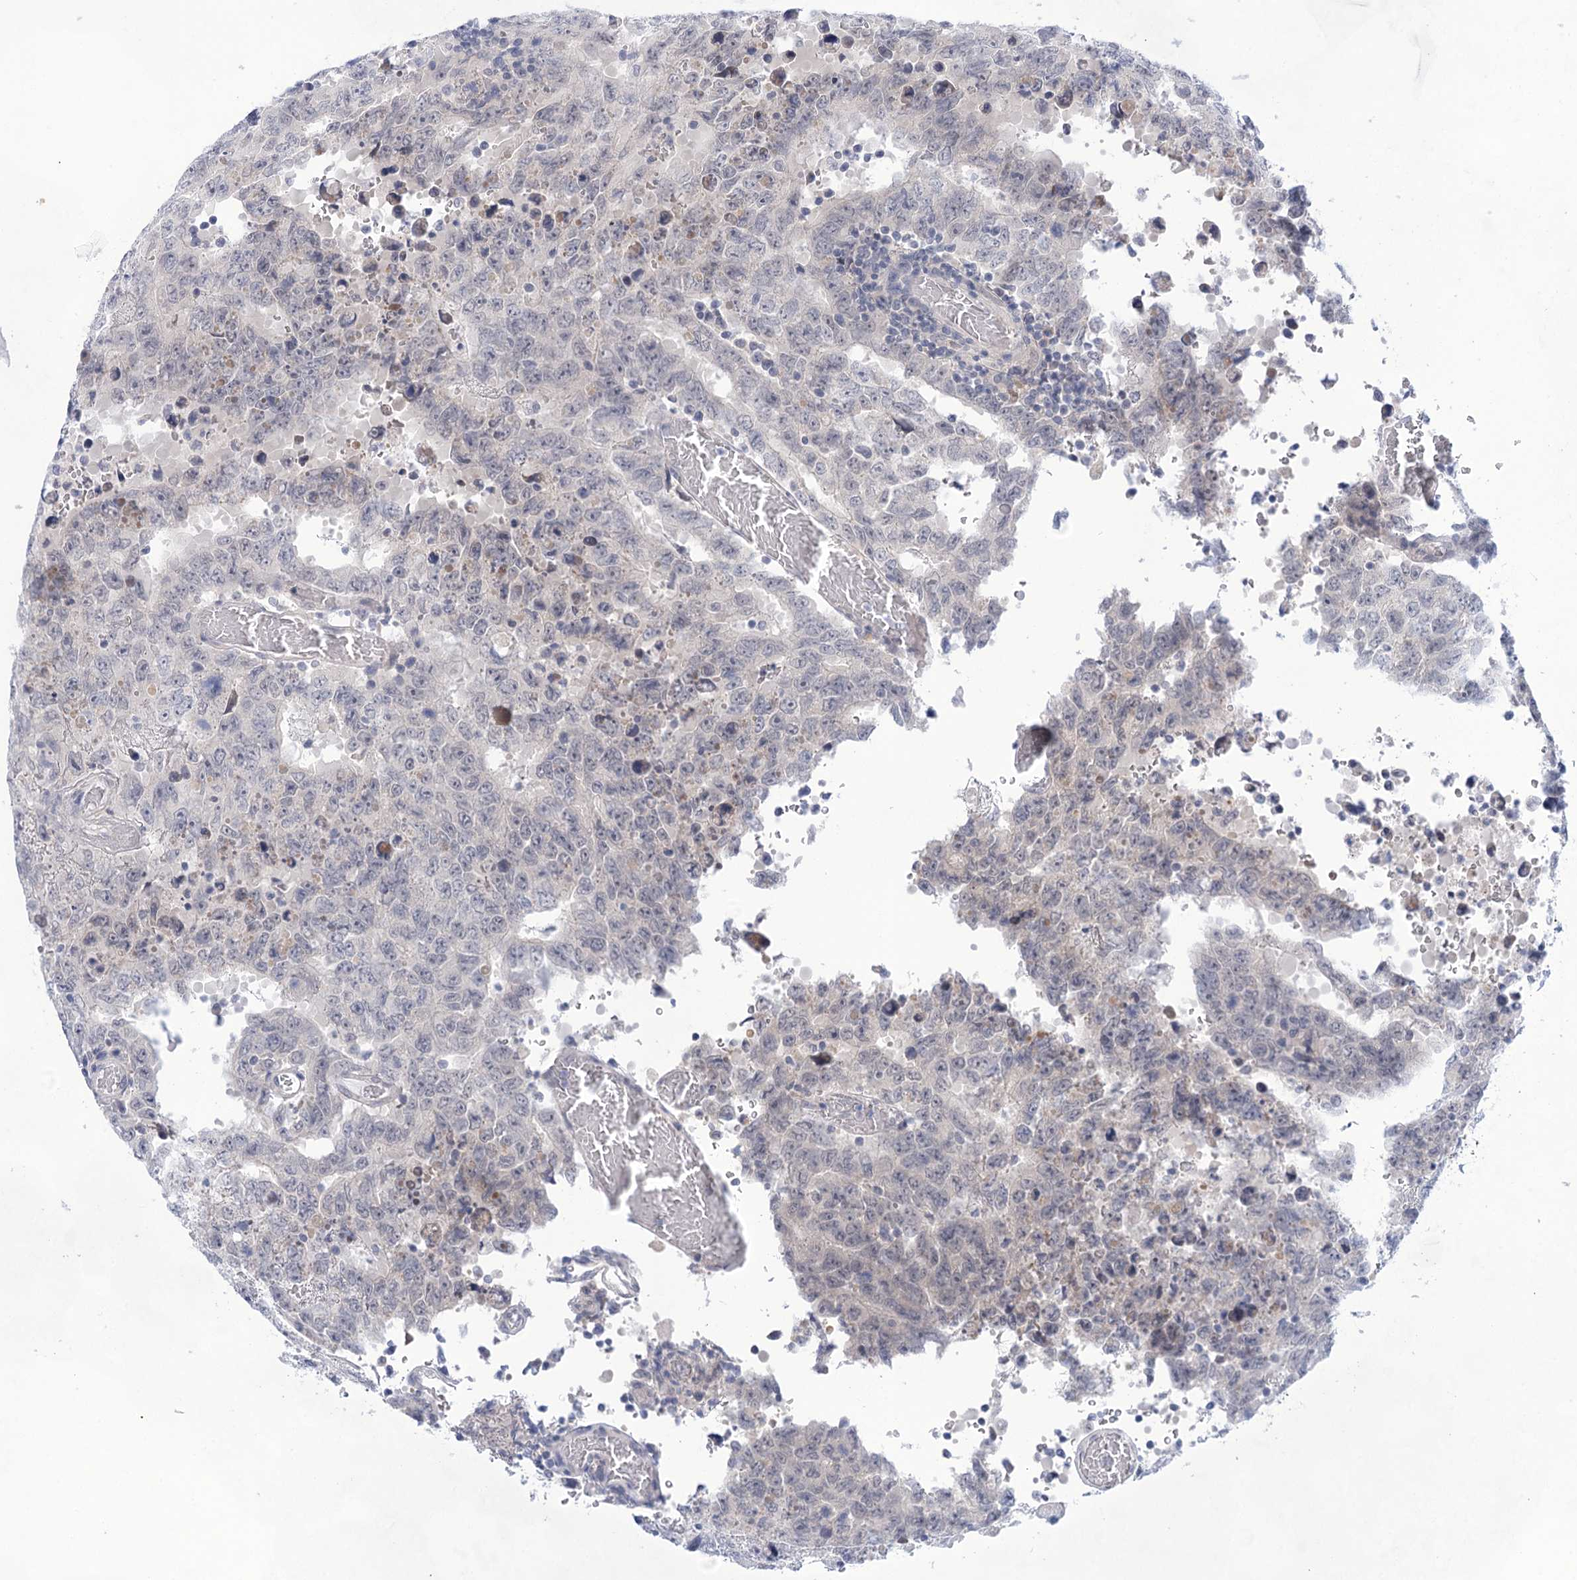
{"staining": {"intensity": "negative", "quantity": "none", "location": "none"}, "tissue": "testis cancer", "cell_type": "Tumor cells", "image_type": "cancer", "snomed": [{"axis": "morphology", "description": "Carcinoma, Embryonal, NOS"}, {"axis": "topography", "description": "Testis"}], "caption": "A high-resolution histopathology image shows IHC staining of testis cancer, which displays no significant staining in tumor cells.", "gene": "LALBA", "patient": {"sex": "male", "age": 26}}